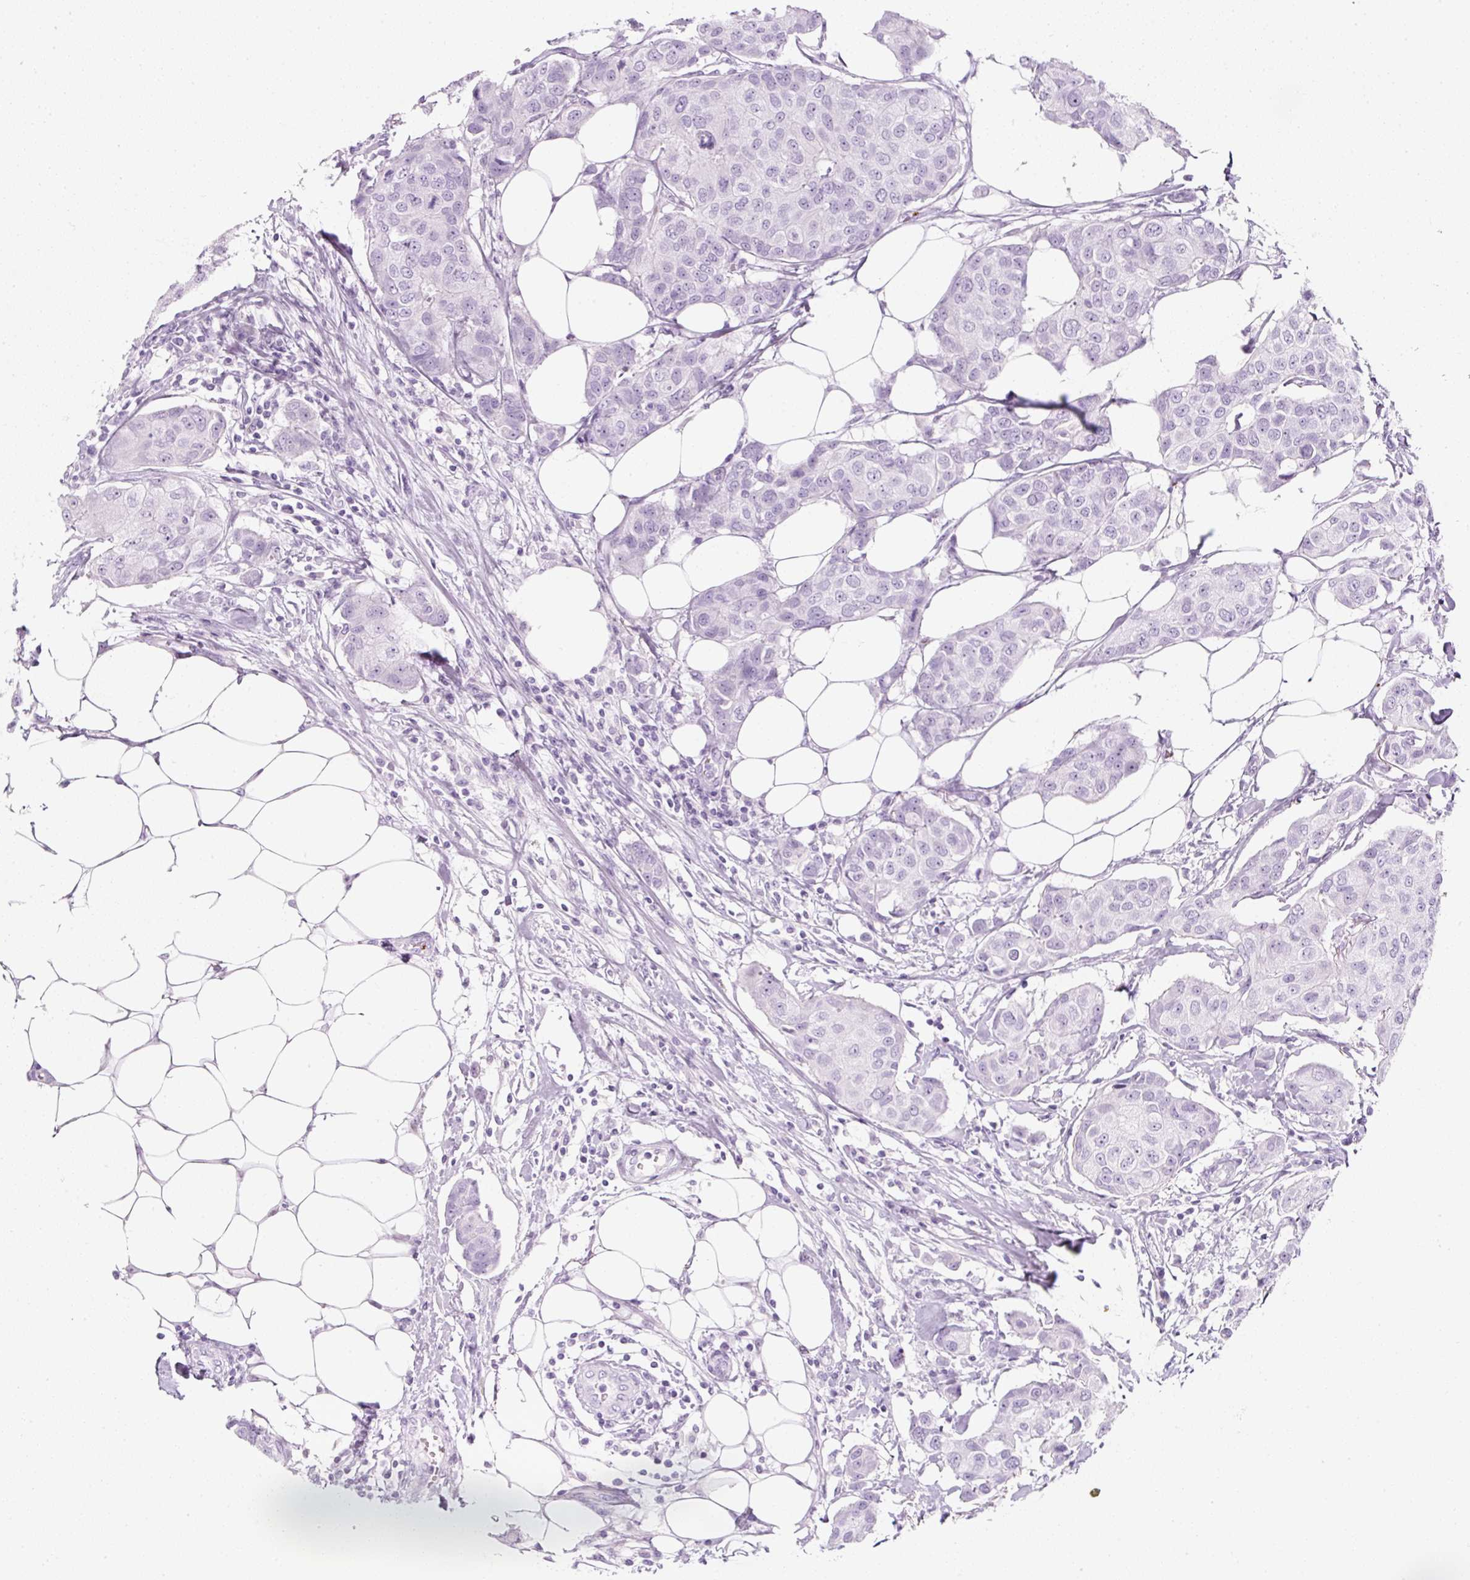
{"staining": {"intensity": "negative", "quantity": "none", "location": "none"}, "tissue": "breast cancer", "cell_type": "Tumor cells", "image_type": "cancer", "snomed": [{"axis": "morphology", "description": "Duct carcinoma"}, {"axis": "topography", "description": "Breast"}, {"axis": "topography", "description": "Lymph node"}], "caption": "Immunohistochemical staining of breast cancer (intraductal carcinoma) demonstrates no significant positivity in tumor cells. (Stains: DAB immunohistochemistry with hematoxylin counter stain, Microscopy: brightfield microscopy at high magnification).", "gene": "PF4V1", "patient": {"sex": "female", "age": 80}}